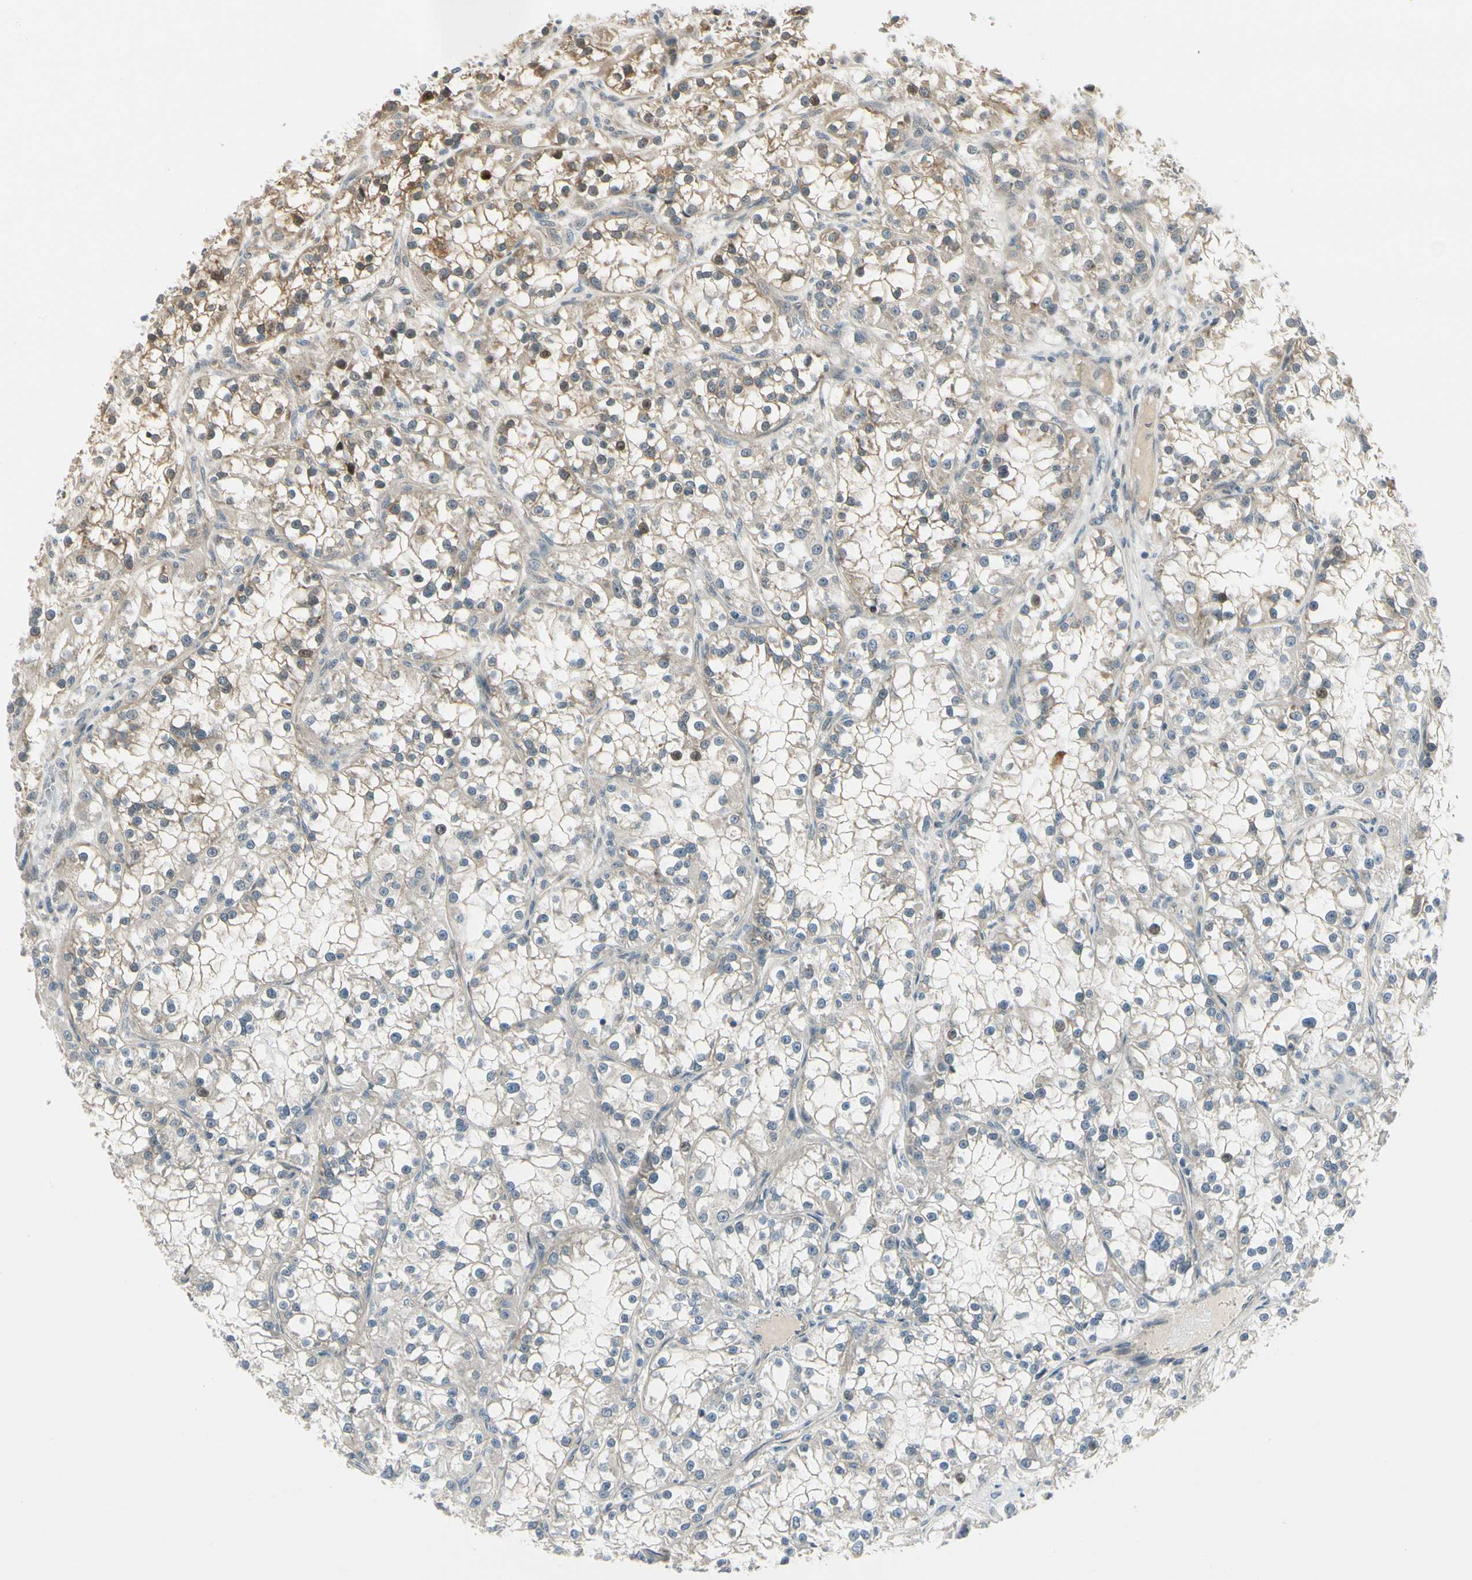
{"staining": {"intensity": "moderate", "quantity": "<25%", "location": "cytoplasmic/membranous,nuclear"}, "tissue": "renal cancer", "cell_type": "Tumor cells", "image_type": "cancer", "snomed": [{"axis": "morphology", "description": "Adenocarcinoma, NOS"}, {"axis": "topography", "description": "Kidney"}], "caption": "Brown immunohistochemical staining in human renal adenocarcinoma shows moderate cytoplasmic/membranous and nuclear expression in about <25% of tumor cells.", "gene": "EPHB3", "patient": {"sex": "female", "age": 52}}